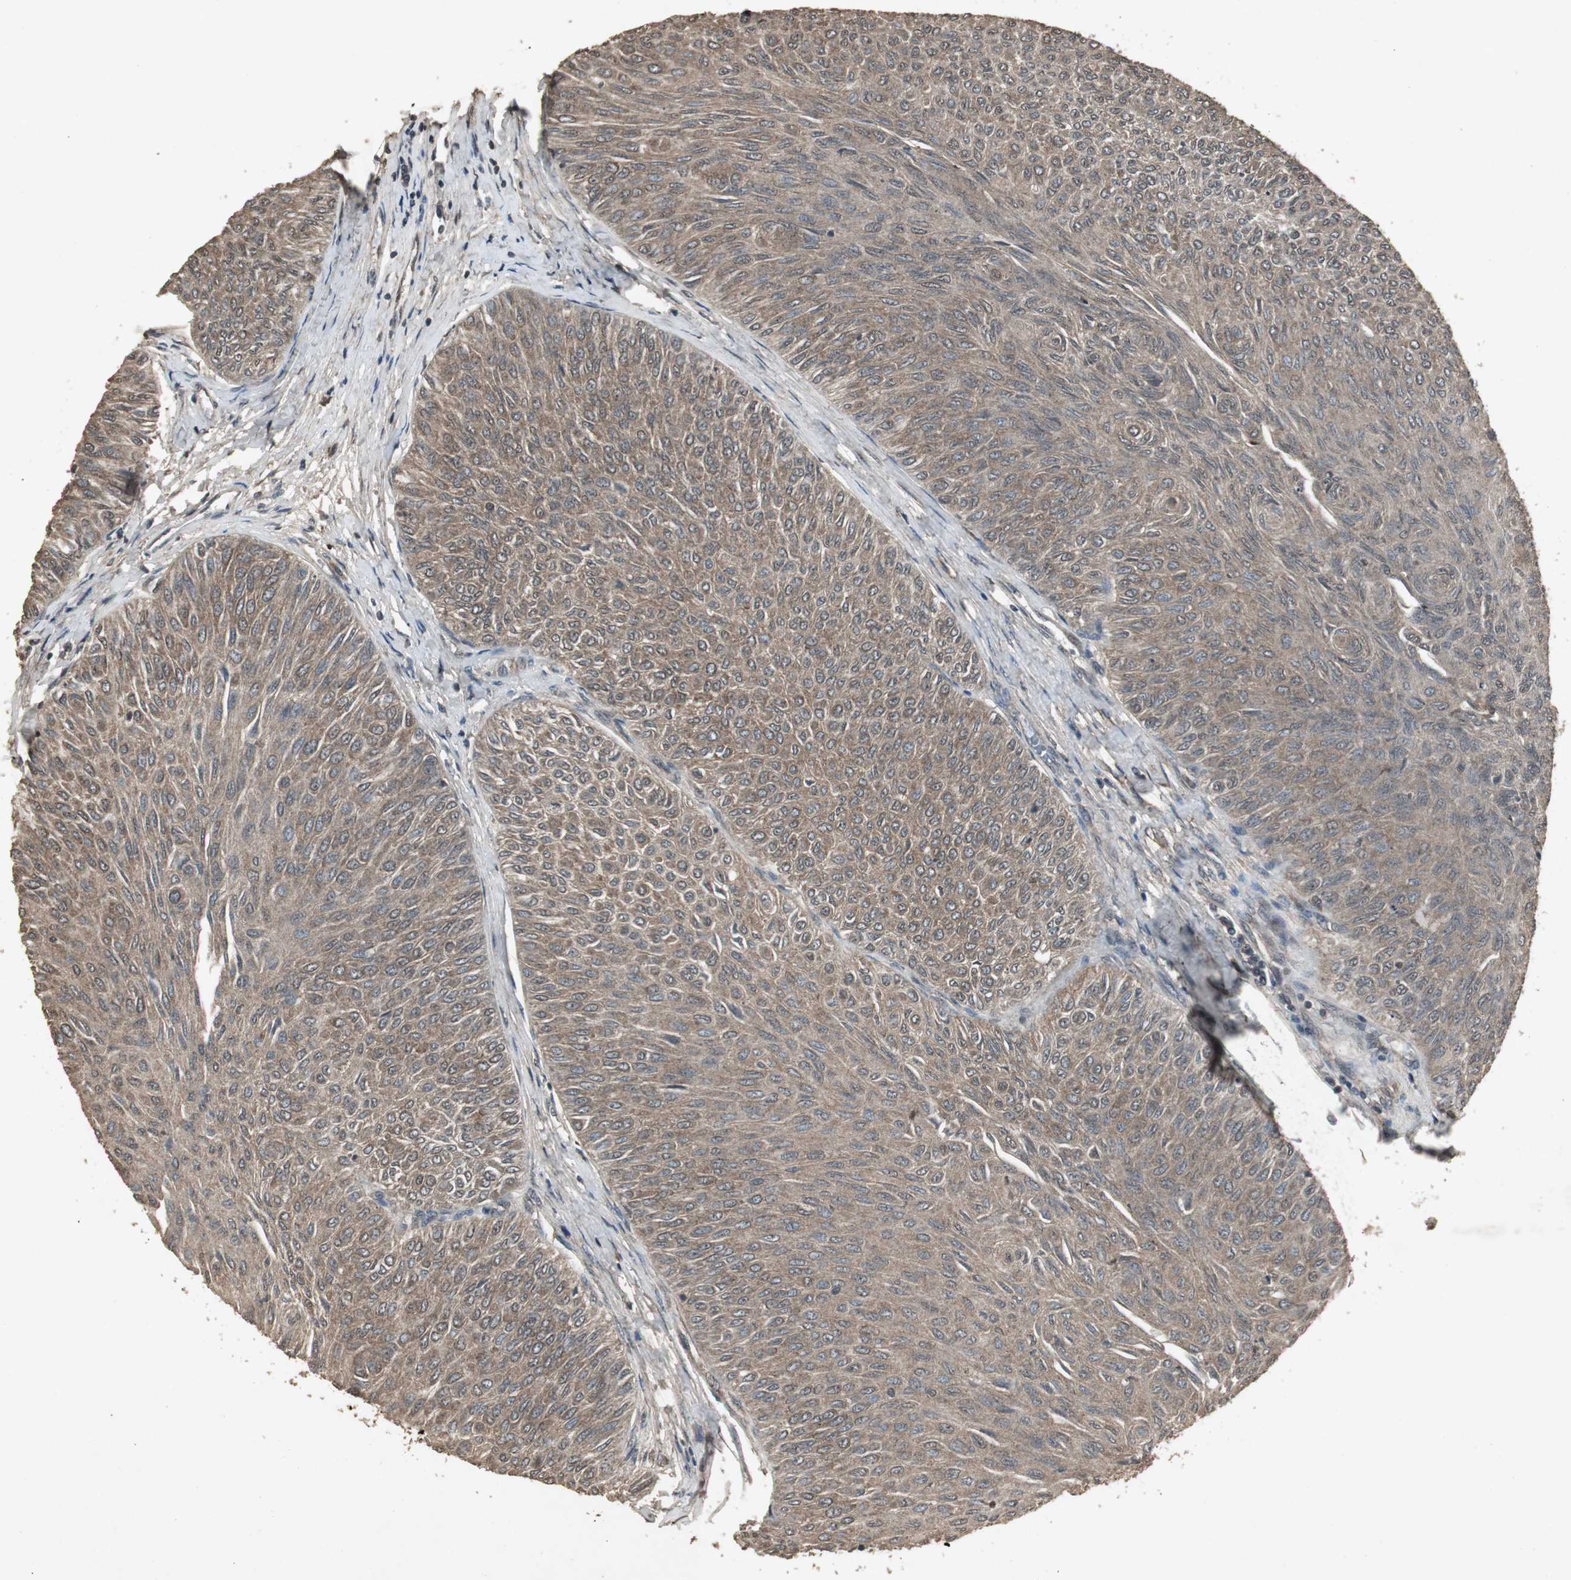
{"staining": {"intensity": "moderate", "quantity": ">75%", "location": "cytoplasmic/membranous"}, "tissue": "urothelial cancer", "cell_type": "Tumor cells", "image_type": "cancer", "snomed": [{"axis": "morphology", "description": "Urothelial carcinoma, Low grade"}, {"axis": "topography", "description": "Urinary bladder"}], "caption": "Tumor cells demonstrate moderate cytoplasmic/membranous expression in approximately >75% of cells in urothelial cancer.", "gene": "EMX1", "patient": {"sex": "male", "age": 78}}